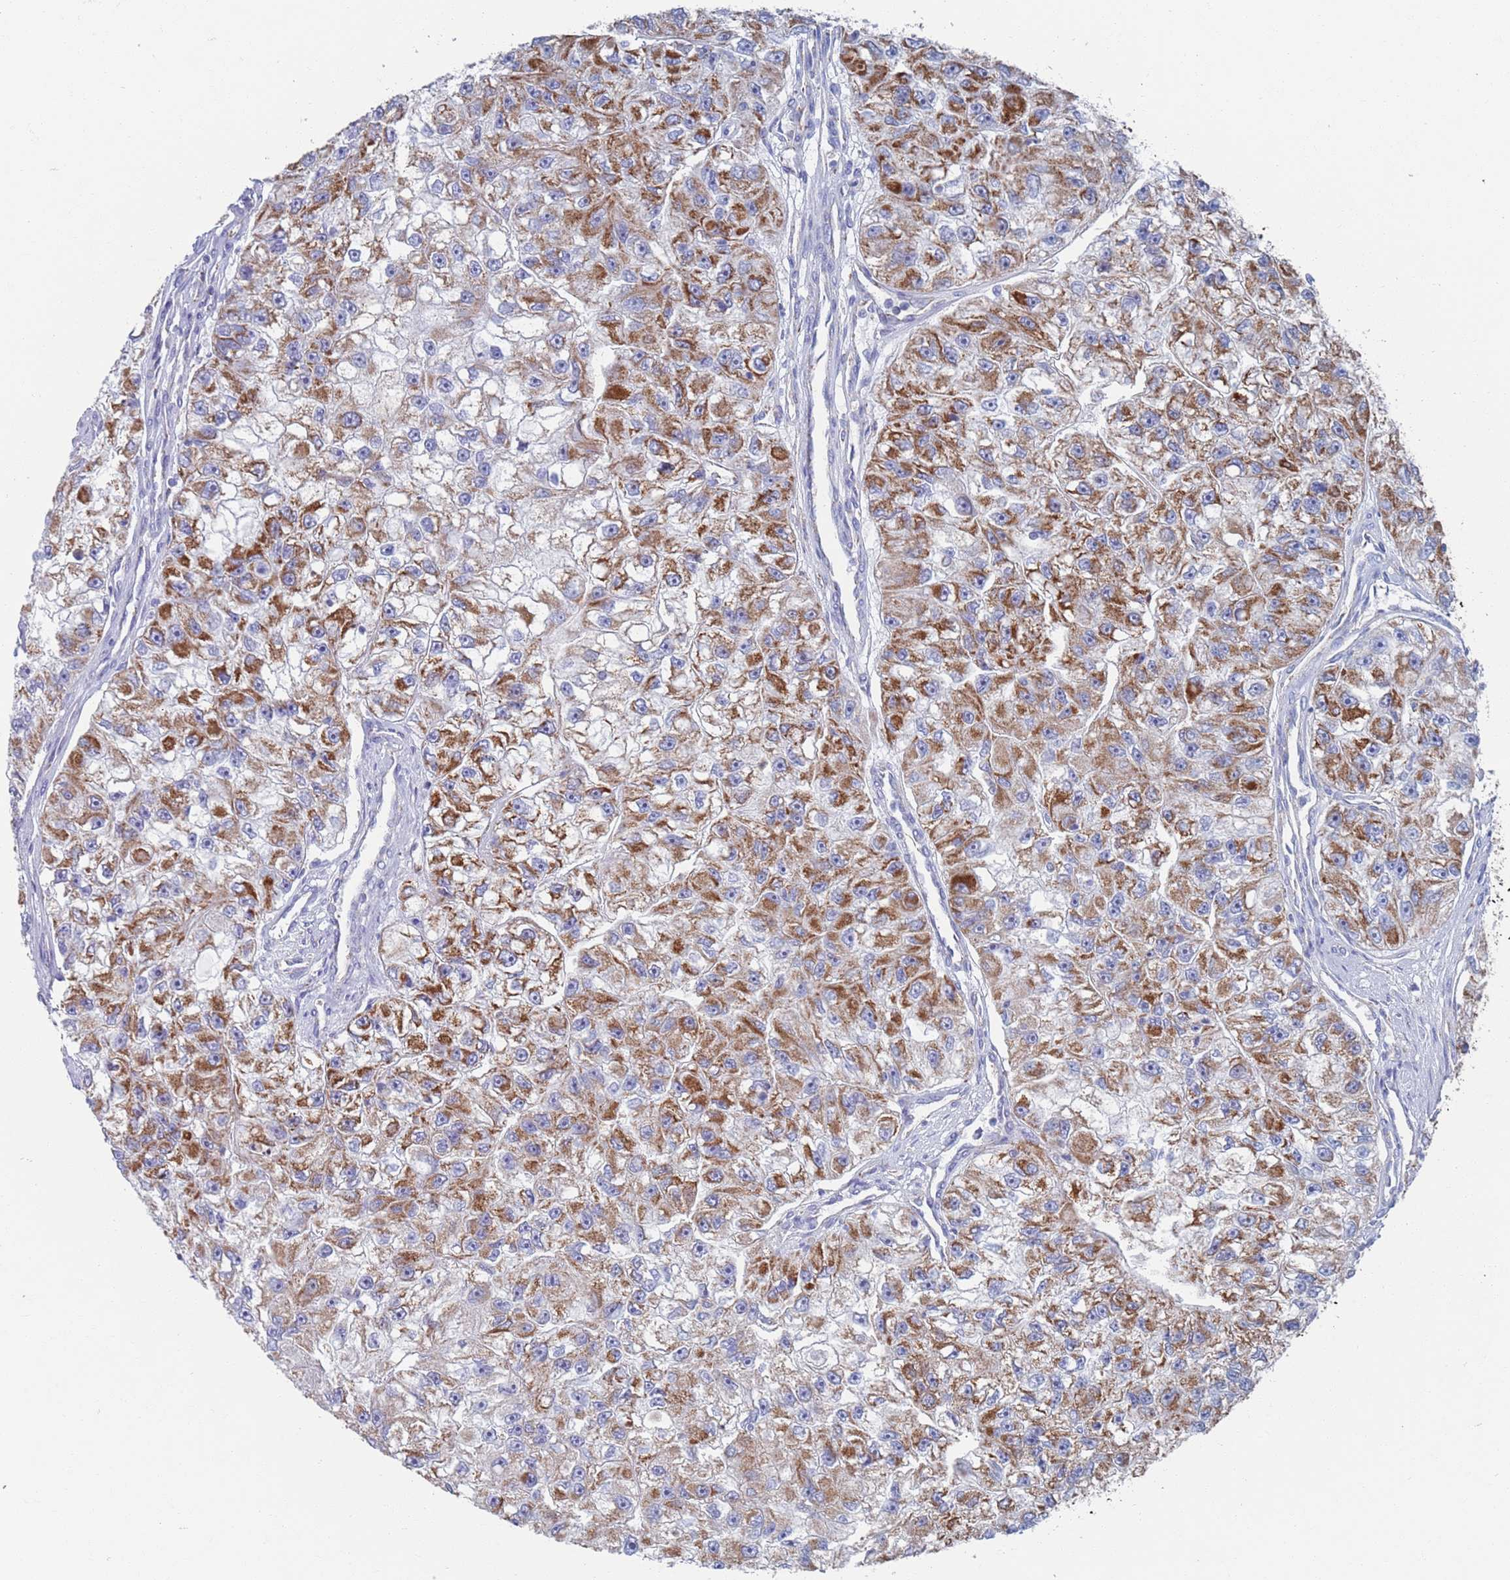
{"staining": {"intensity": "moderate", "quantity": ">75%", "location": "cytoplasmic/membranous"}, "tissue": "renal cancer", "cell_type": "Tumor cells", "image_type": "cancer", "snomed": [{"axis": "morphology", "description": "Adenocarcinoma, NOS"}, {"axis": "topography", "description": "Kidney"}], "caption": "Tumor cells reveal medium levels of moderate cytoplasmic/membranous staining in about >75% of cells in renal cancer. Using DAB (brown) and hematoxylin (blue) stains, captured at high magnification using brightfield microscopy.", "gene": "MRPL22", "patient": {"sex": "male", "age": 63}}